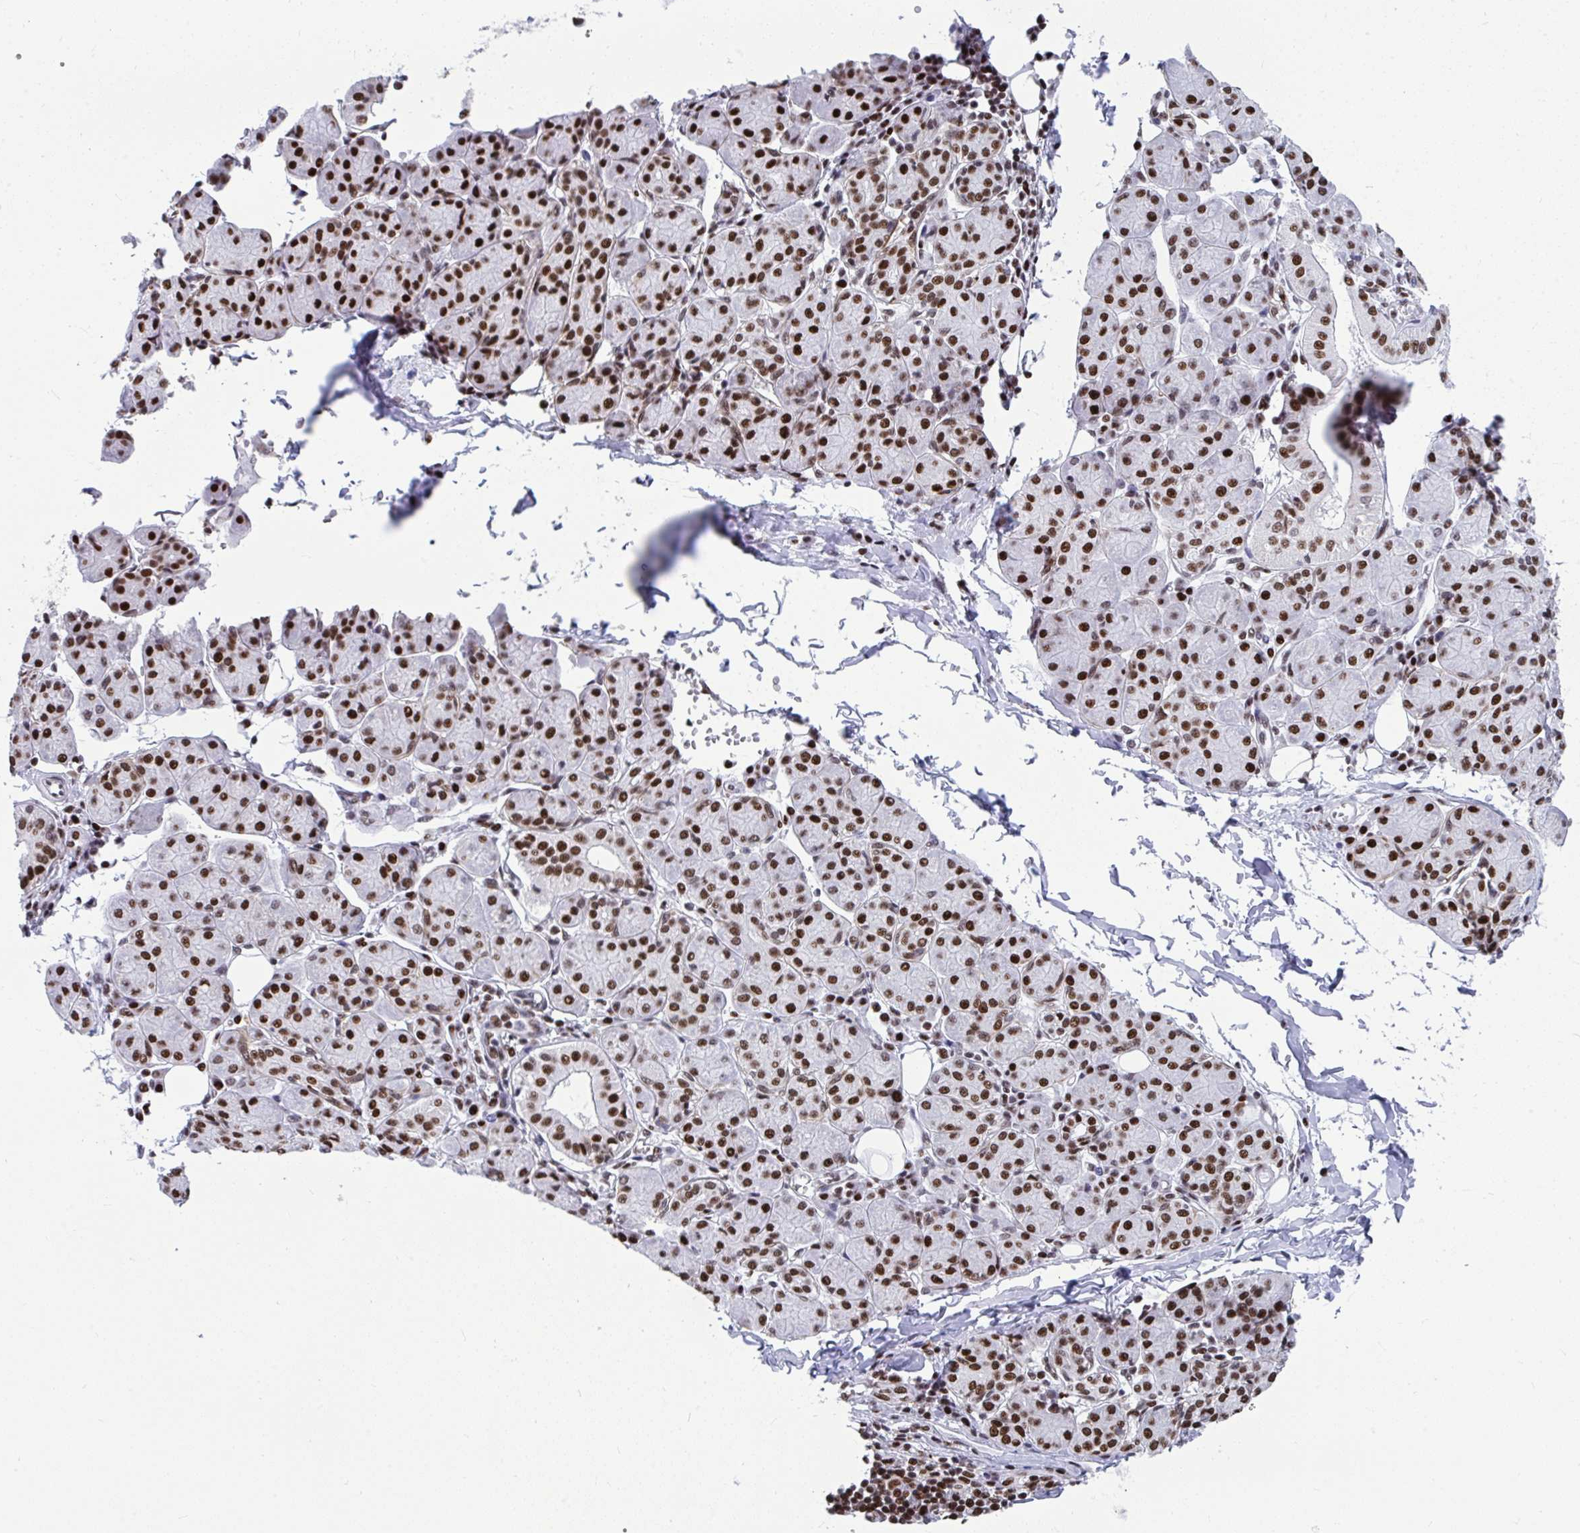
{"staining": {"intensity": "strong", "quantity": ">75%", "location": "nuclear"}, "tissue": "salivary gland", "cell_type": "Glandular cells", "image_type": "normal", "snomed": [{"axis": "morphology", "description": "Normal tissue, NOS"}, {"axis": "morphology", "description": "Inflammation, NOS"}, {"axis": "topography", "description": "Lymph node"}, {"axis": "topography", "description": "Salivary gland"}], "caption": "DAB immunohistochemical staining of benign salivary gland demonstrates strong nuclear protein positivity in approximately >75% of glandular cells.", "gene": "SLC35C2", "patient": {"sex": "male", "age": 3}}